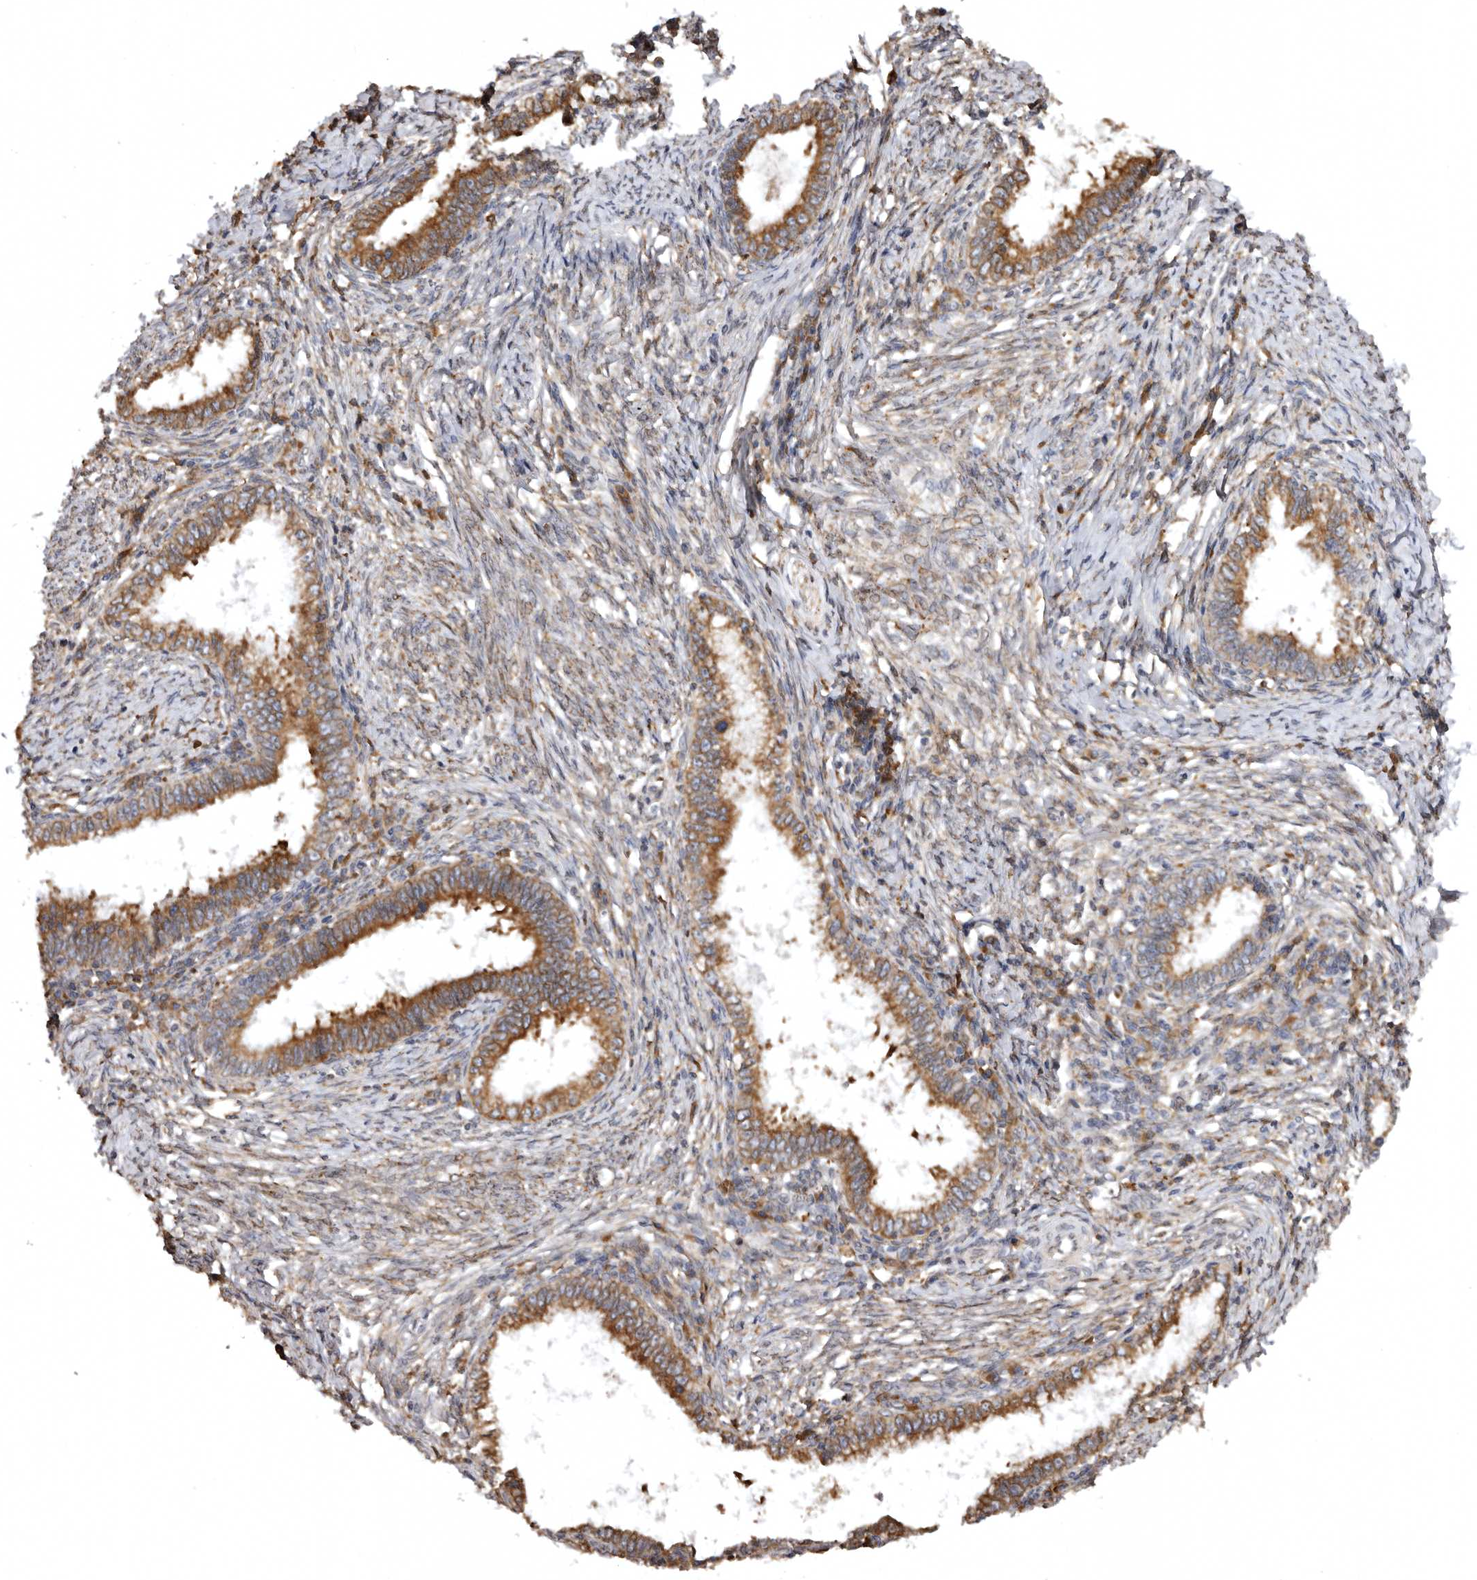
{"staining": {"intensity": "strong", "quantity": ">75%", "location": "cytoplasmic/membranous"}, "tissue": "cervical cancer", "cell_type": "Tumor cells", "image_type": "cancer", "snomed": [{"axis": "morphology", "description": "Adenocarcinoma, NOS"}, {"axis": "topography", "description": "Cervix"}], "caption": "There is high levels of strong cytoplasmic/membranous expression in tumor cells of adenocarcinoma (cervical), as demonstrated by immunohistochemical staining (brown color).", "gene": "INKA2", "patient": {"sex": "female", "age": 36}}